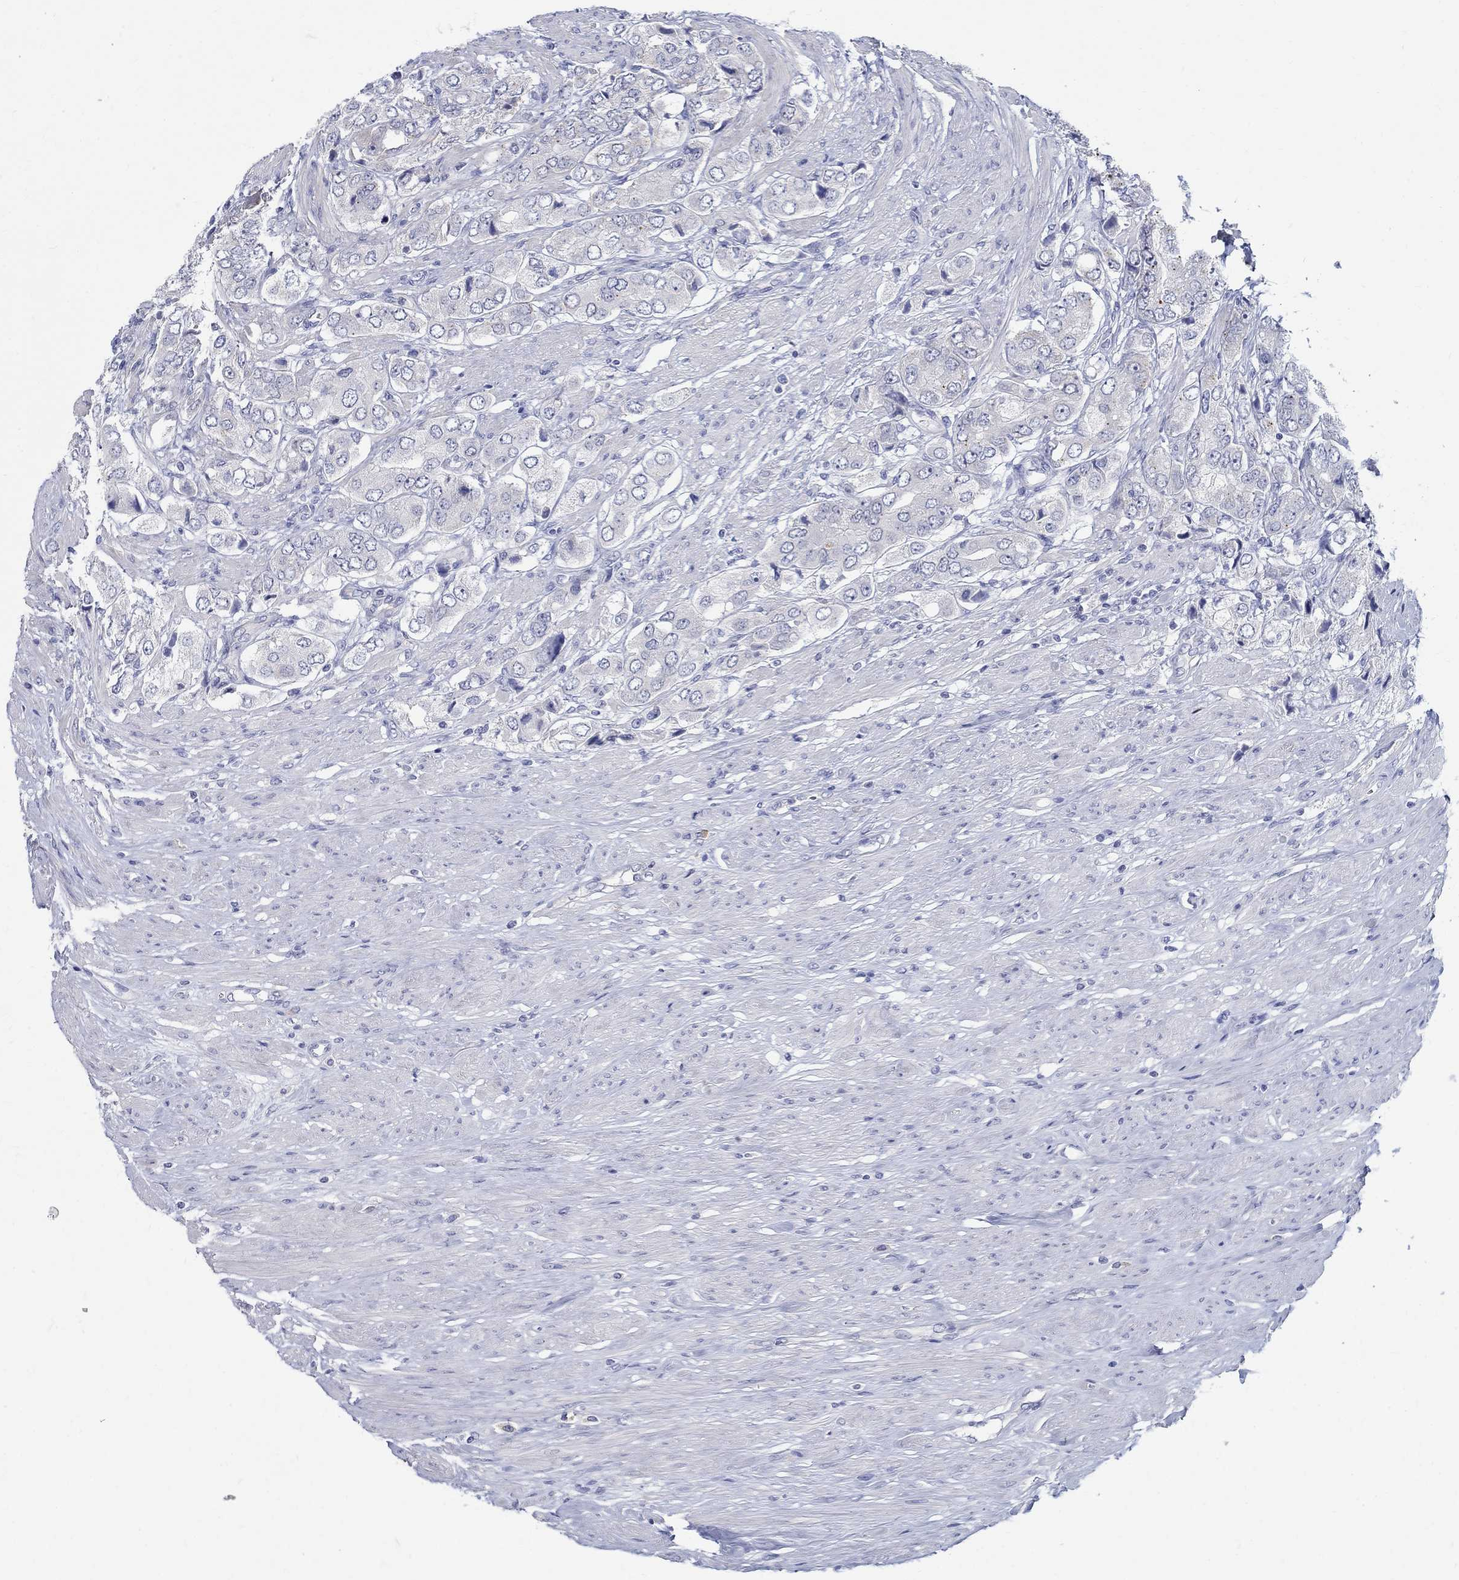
{"staining": {"intensity": "negative", "quantity": "none", "location": "none"}, "tissue": "prostate cancer", "cell_type": "Tumor cells", "image_type": "cancer", "snomed": [{"axis": "morphology", "description": "Adenocarcinoma, Low grade"}, {"axis": "topography", "description": "Prostate"}], "caption": "The immunohistochemistry (IHC) photomicrograph has no significant staining in tumor cells of prostate cancer (low-grade adenocarcinoma) tissue. The staining is performed using DAB (3,3'-diaminobenzidine) brown chromogen with nuclei counter-stained in using hematoxylin.", "gene": "SOX2", "patient": {"sex": "male", "age": 69}}